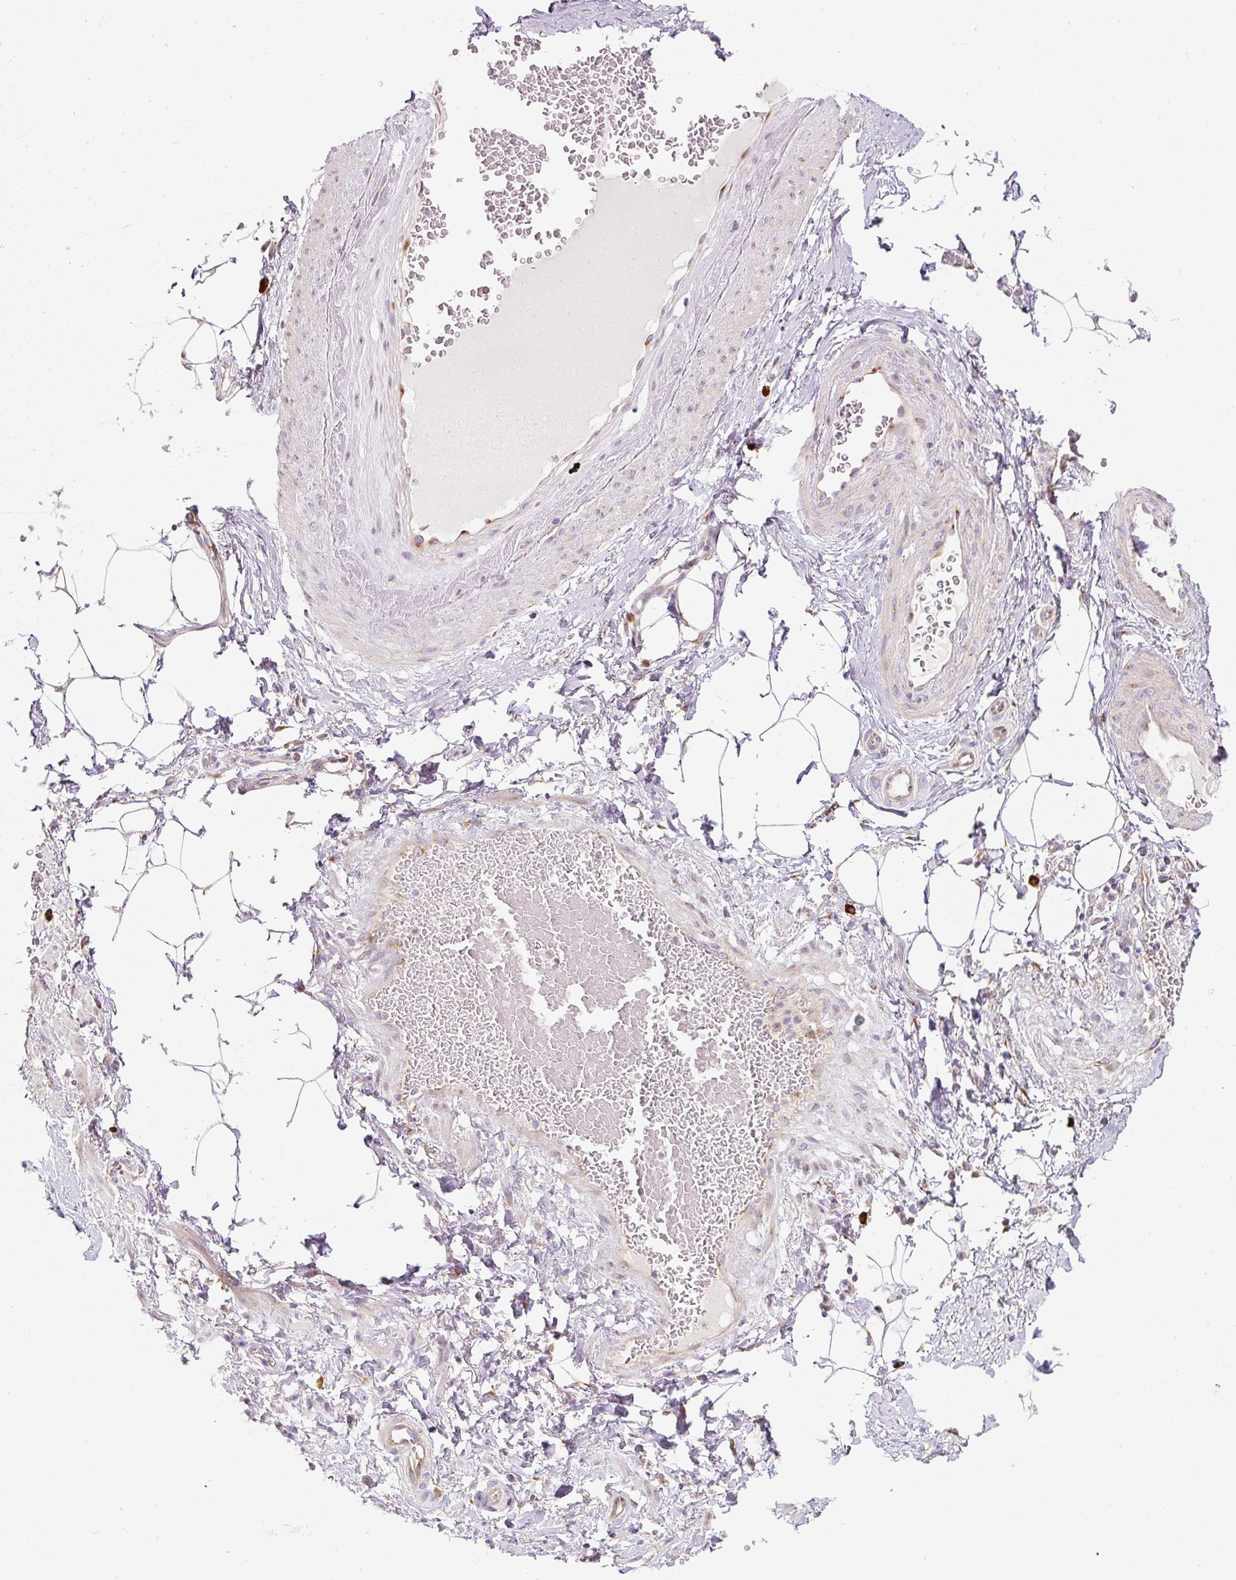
{"staining": {"intensity": "negative", "quantity": "none", "location": "none"}, "tissue": "adipose tissue", "cell_type": "Adipocytes", "image_type": "normal", "snomed": [{"axis": "morphology", "description": "Normal tissue, NOS"}, {"axis": "topography", "description": "Vagina"}, {"axis": "topography", "description": "Peripheral nerve tissue"}], "caption": "Adipocytes are negative for brown protein staining in normal adipose tissue. The staining was performed using DAB (3,3'-diaminobenzidine) to visualize the protein expression in brown, while the nuclei were stained in blue with hematoxylin (Magnification: 20x).", "gene": "MLX", "patient": {"sex": "female", "age": 71}}